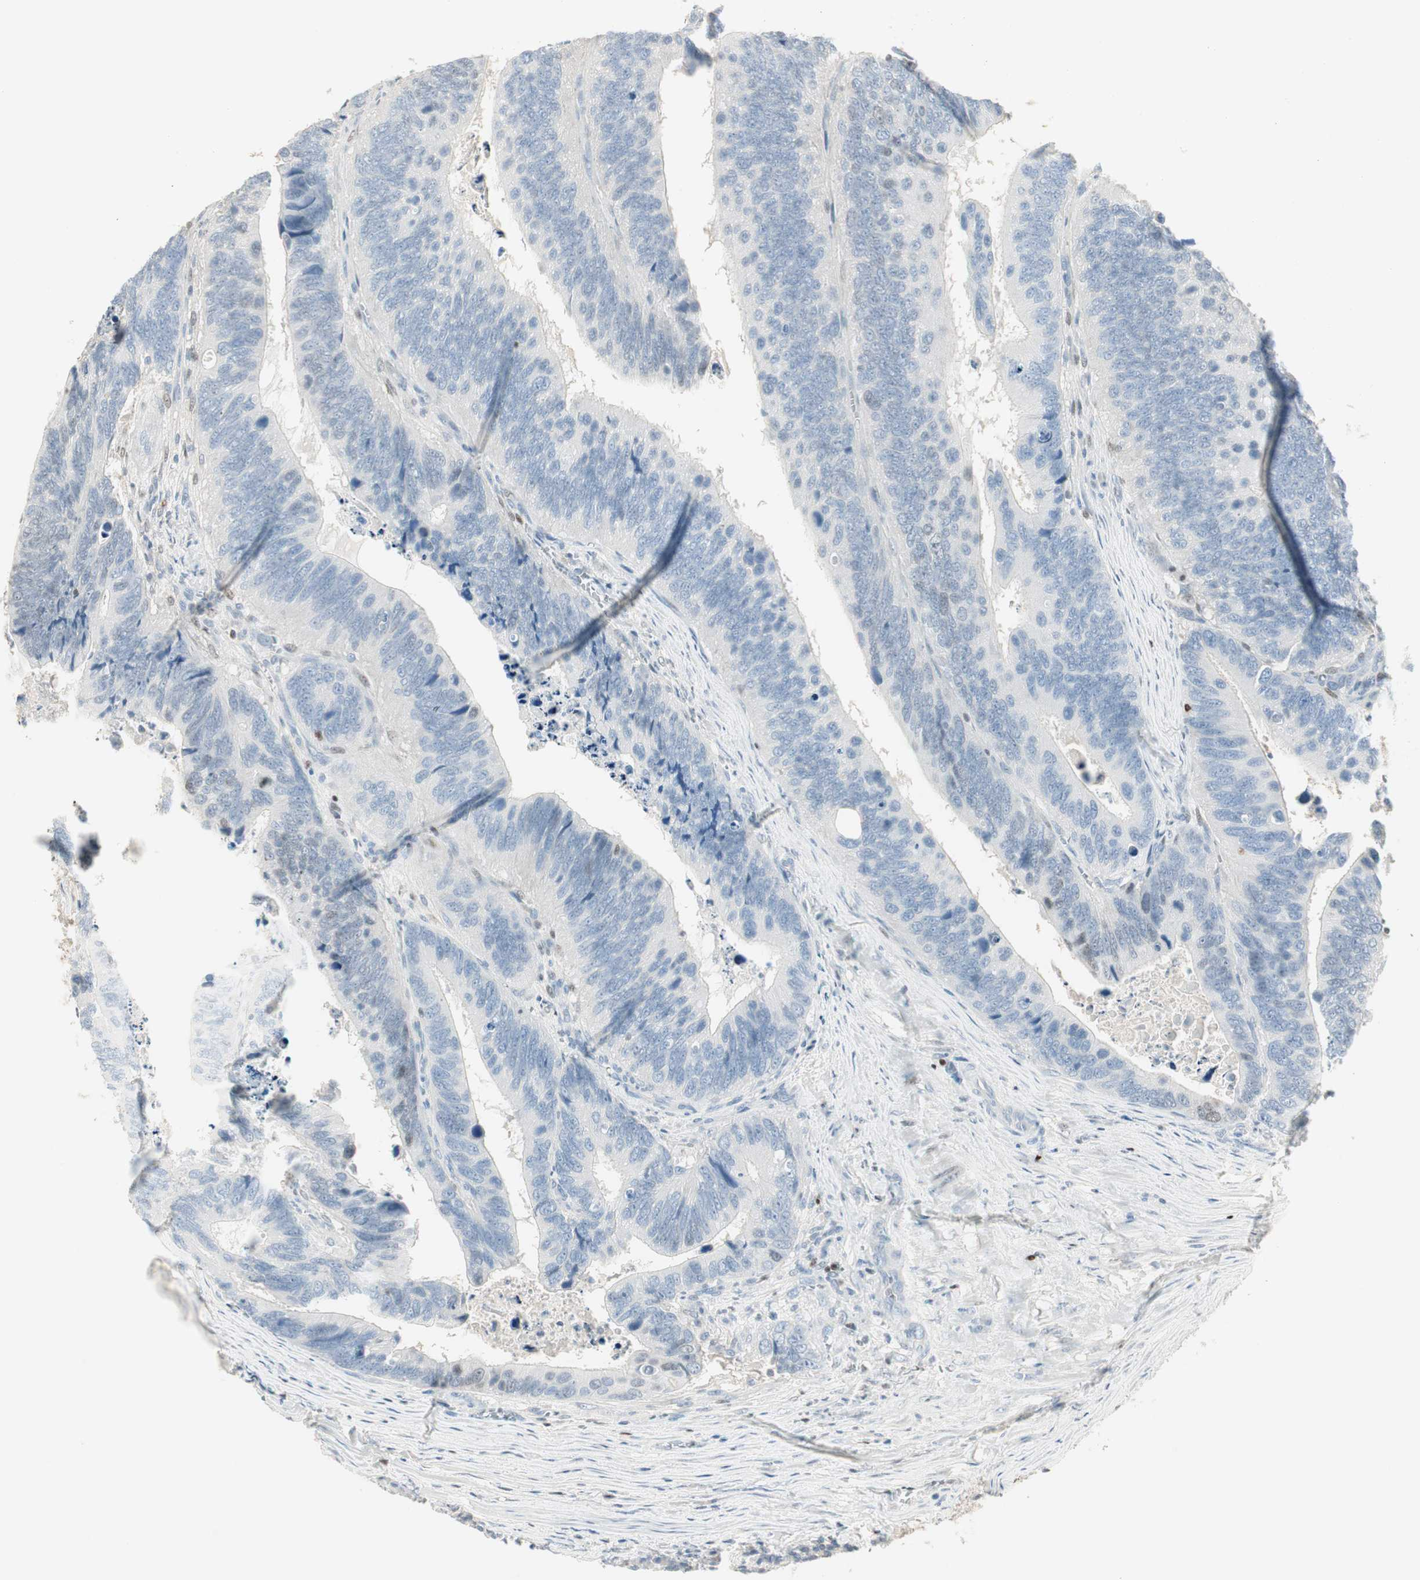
{"staining": {"intensity": "negative", "quantity": "none", "location": "none"}, "tissue": "colorectal cancer", "cell_type": "Tumor cells", "image_type": "cancer", "snomed": [{"axis": "morphology", "description": "Adenocarcinoma, NOS"}, {"axis": "topography", "description": "Colon"}], "caption": "DAB immunohistochemical staining of colorectal adenocarcinoma displays no significant expression in tumor cells. Nuclei are stained in blue.", "gene": "RUNX2", "patient": {"sex": "male", "age": 72}}